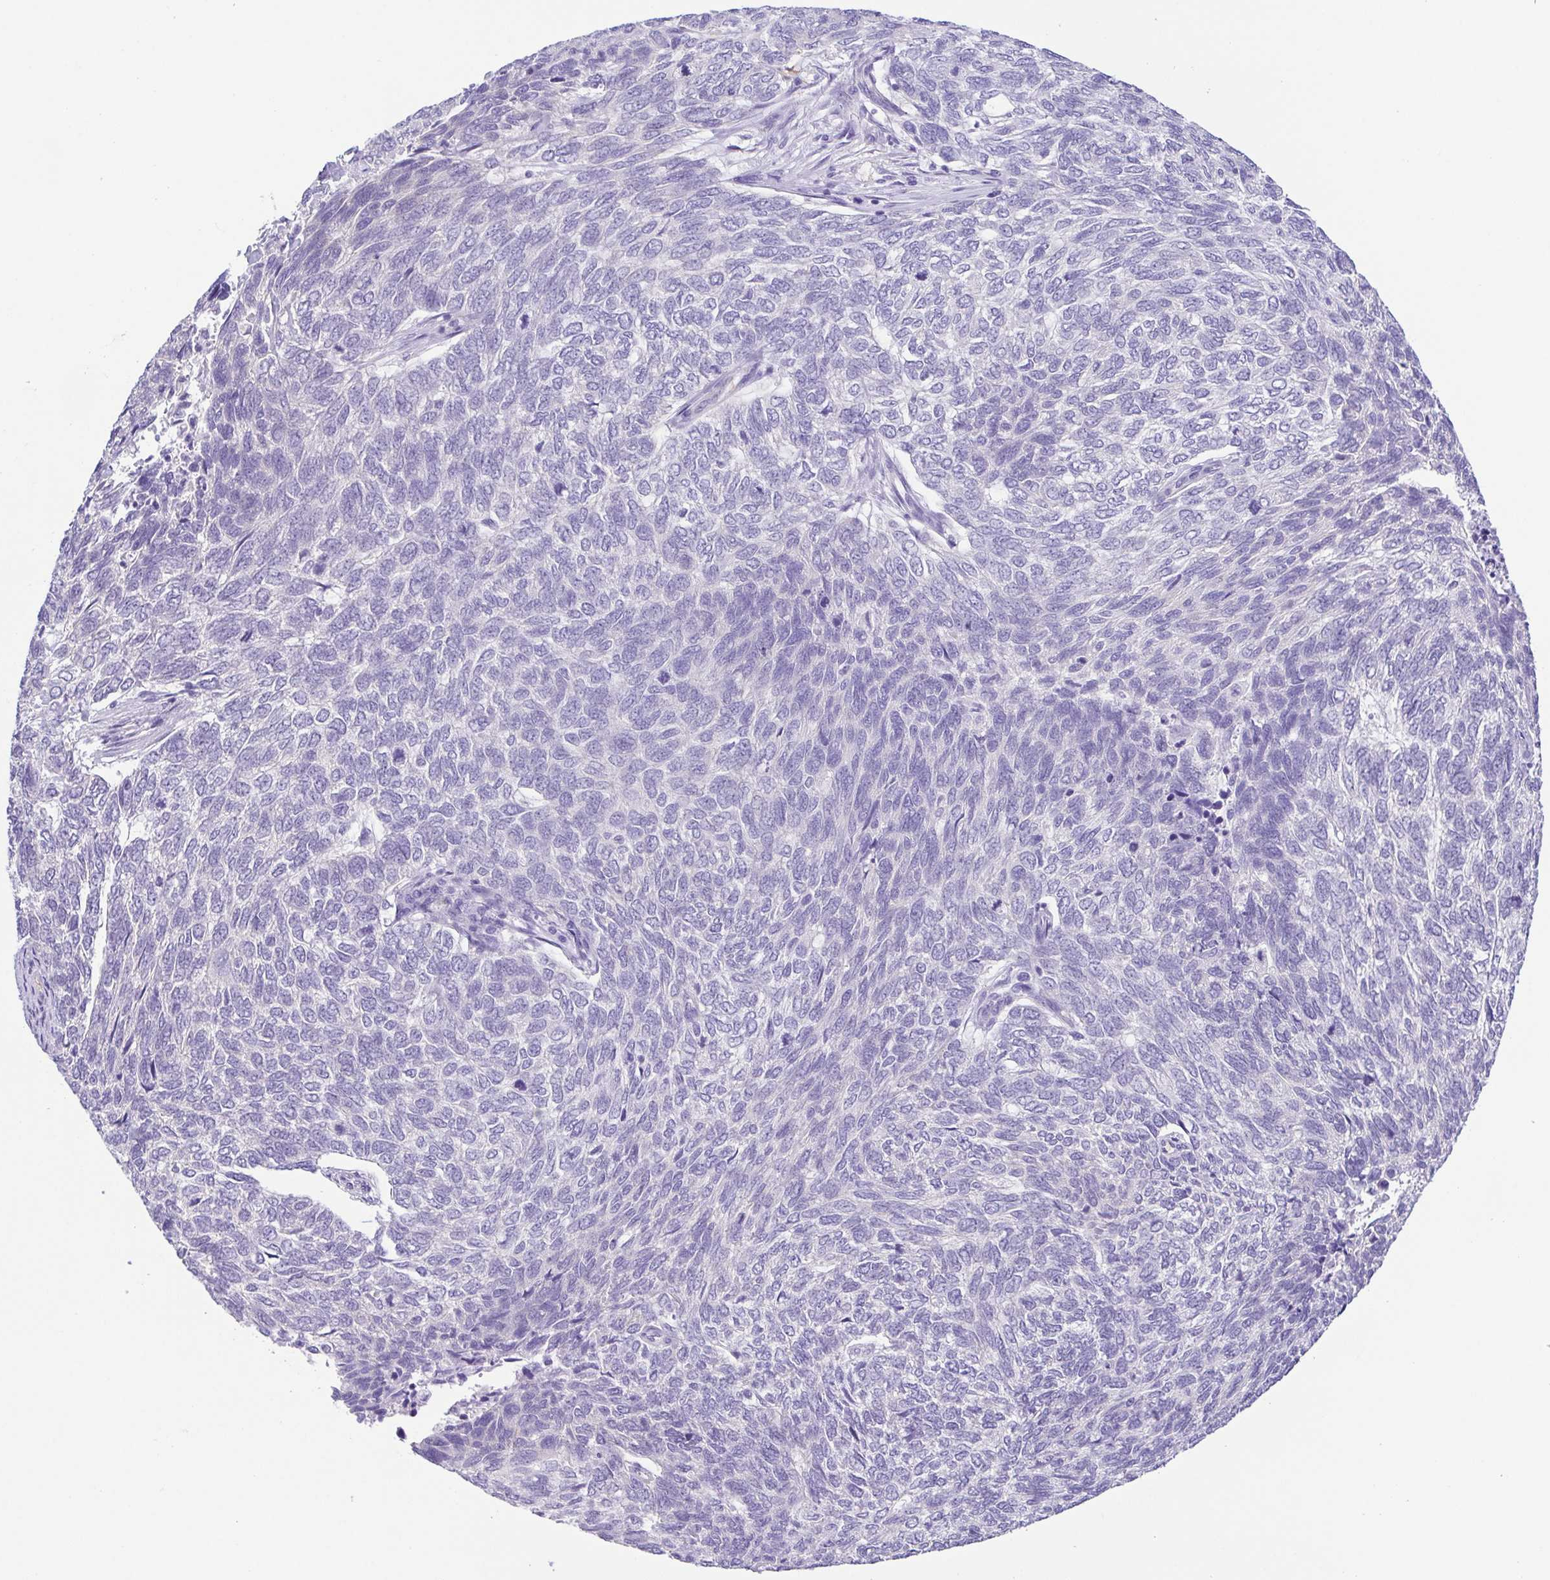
{"staining": {"intensity": "negative", "quantity": "none", "location": "none"}, "tissue": "skin cancer", "cell_type": "Tumor cells", "image_type": "cancer", "snomed": [{"axis": "morphology", "description": "Basal cell carcinoma"}, {"axis": "topography", "description": "Skin"}], "caption": "DAB immunohistochemical staining of skin basal cell carcinoma reveals no significant staining in tumor cells.", "gene": "EPB42", "patient": {"sex": "female", "age": 65}}